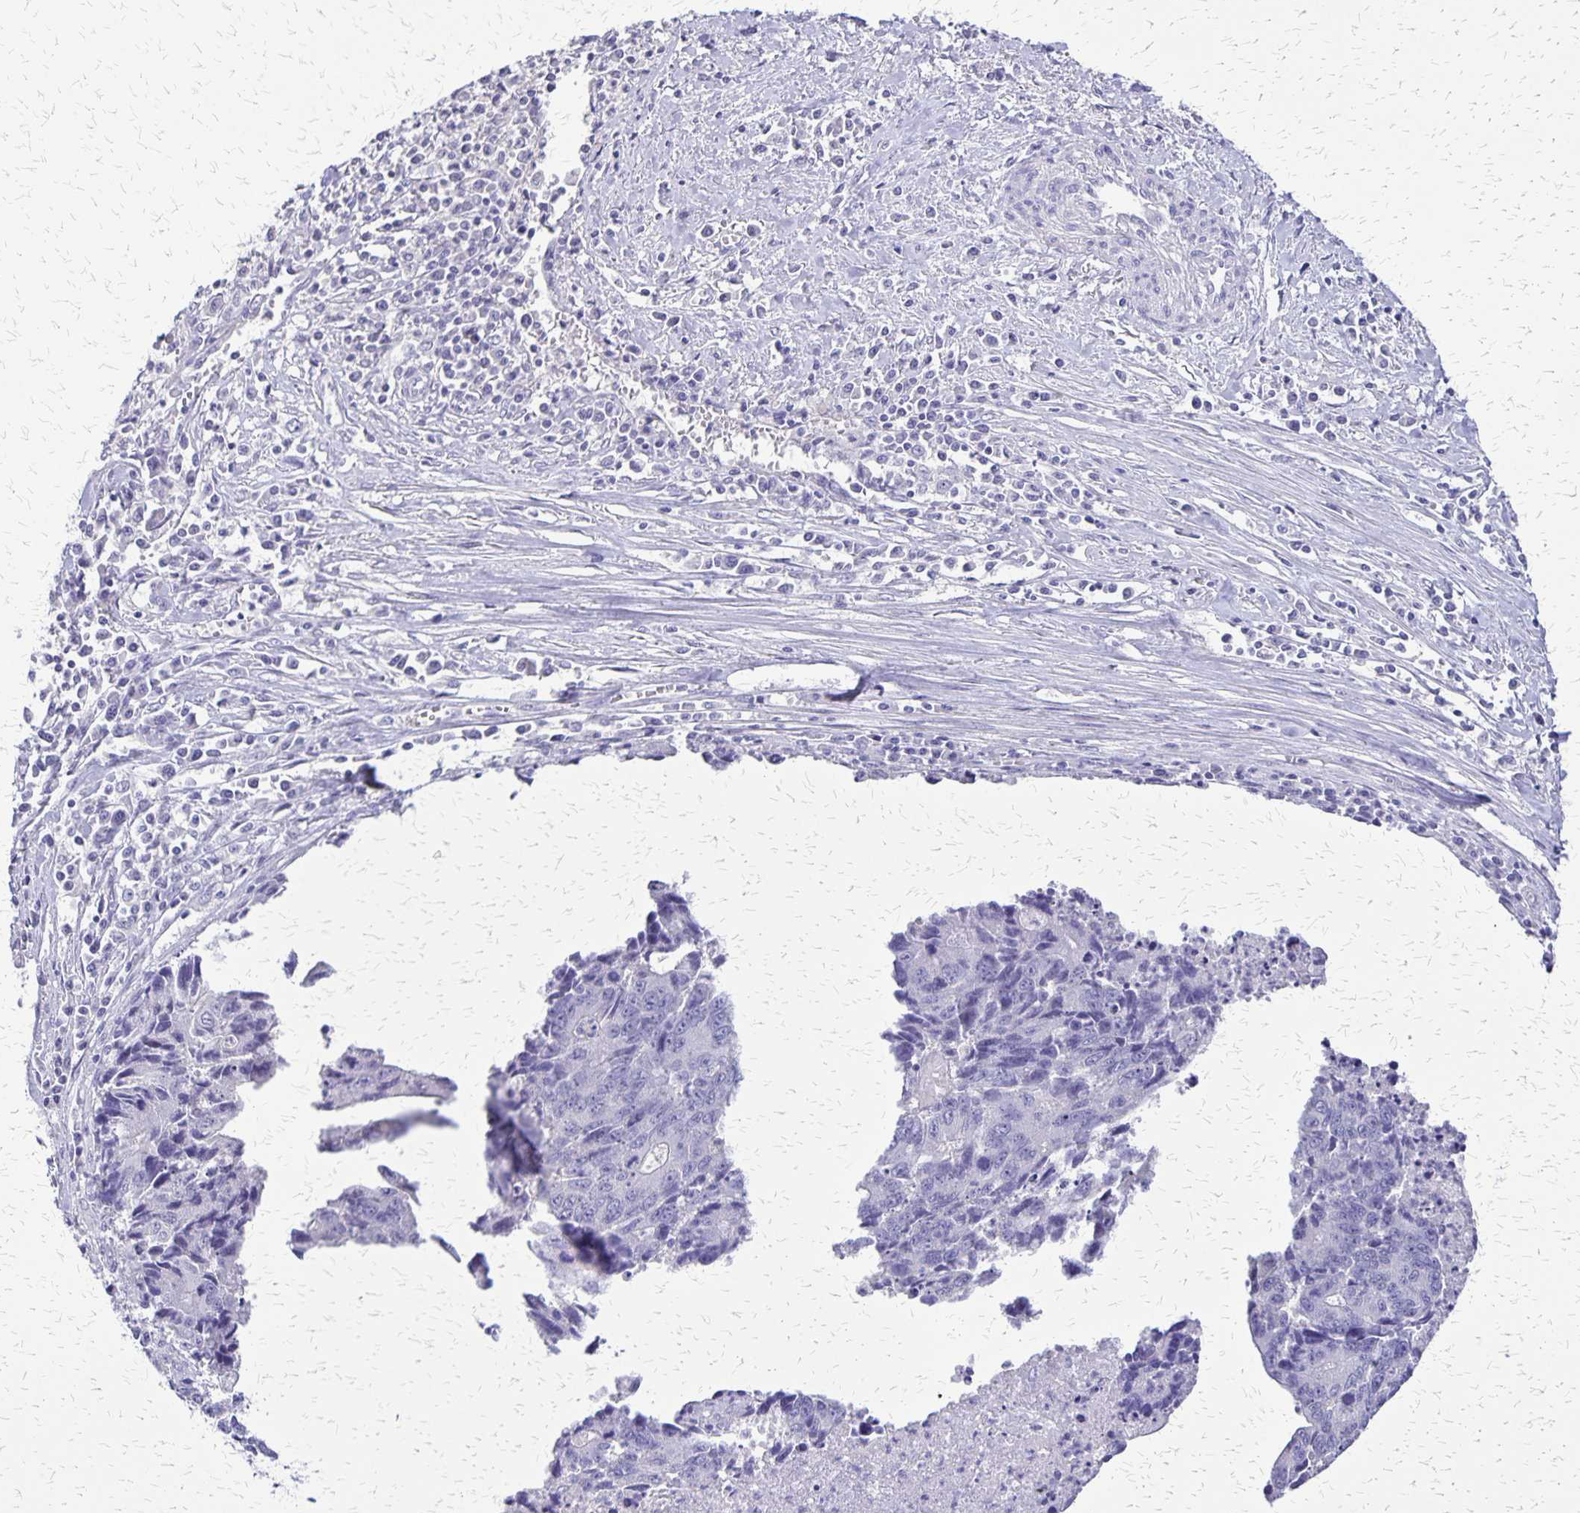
{"staining": {"intensity": "negative", "quantity": "none", "location": "none"}, "tissue": "liver cancer", "cell_type": "Tumor cells", "image_type": "cancer", "snomed": [{"axis": "morphology", "description": "Cholangiocarcinoma"}, {"axis": "topography", "description": "Liver"}], "caption": "A photomicrograph of human liver cholangiocarcinoma is negative for staining in tumor cells.", "gene": "SI", "patient": {"sex": "male", "age": 65}}